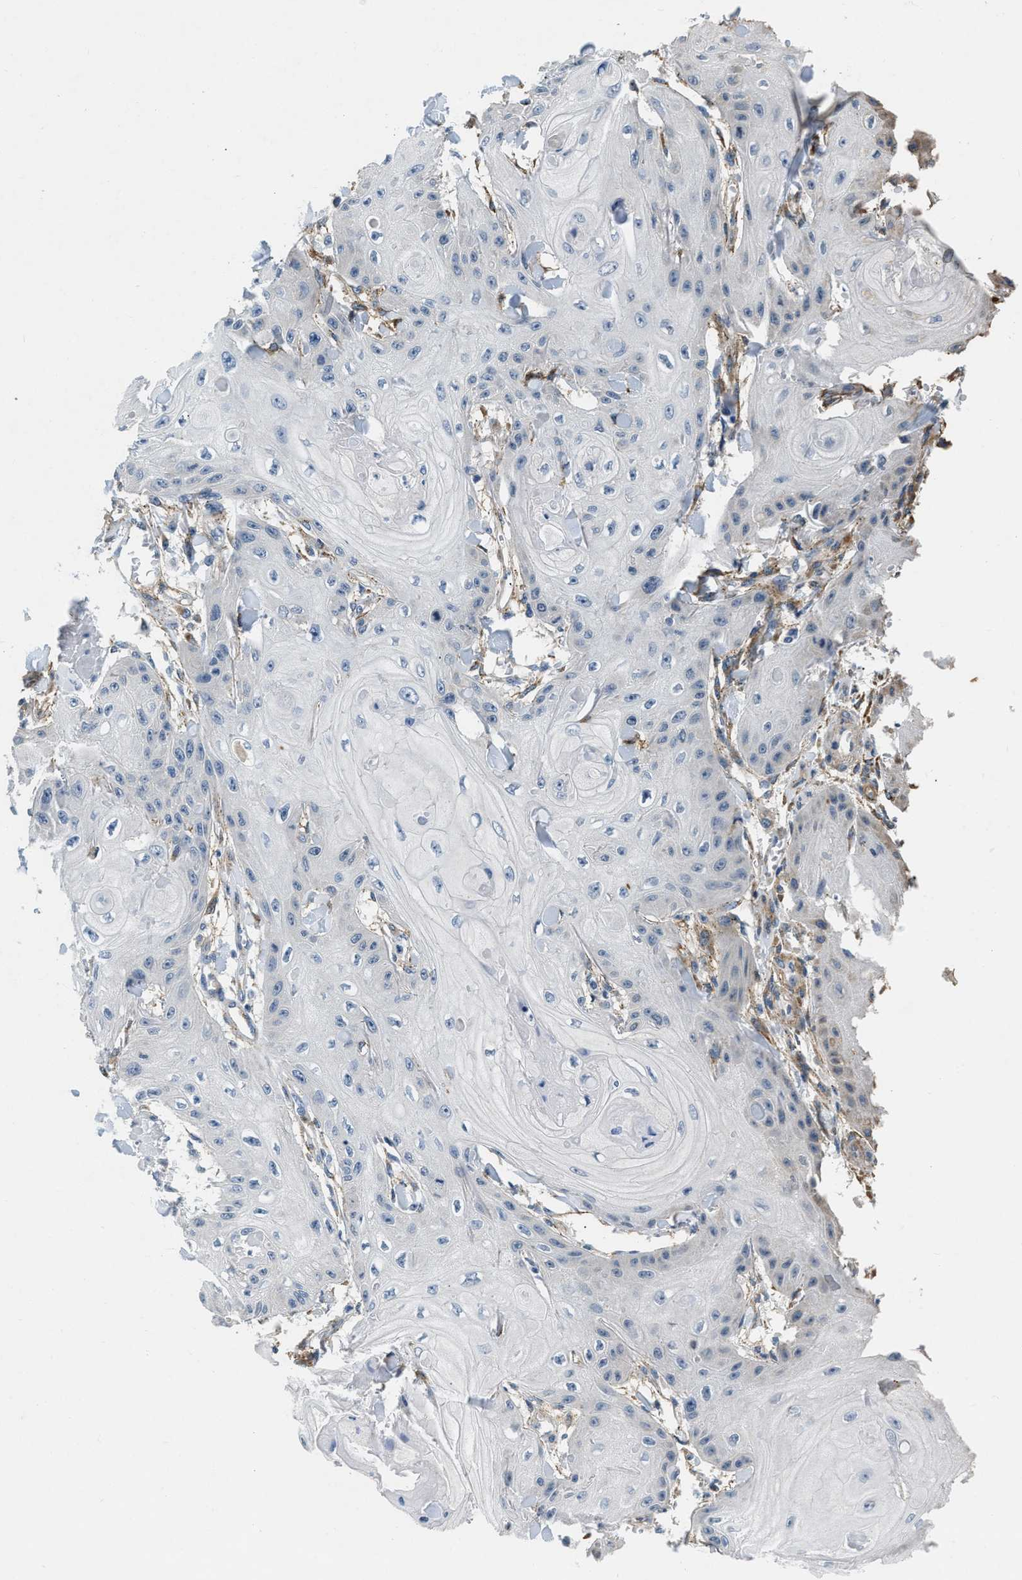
{"staining": {"intensity": "negative", "quantity": "none", "location": "none"}, "tissue": "skin cancer", "cell_type": "Tumor cells", "image_type": "cancer", "snomed": [{"axis": "morphology", "description": "Squamous cell carcinoma, NOS"}, {"axis": "topography", "description": "Skin"}], "caption": "Skin squamous cell carcinoma stained for a protein using IHC reveals no expression tumor cells.", "gene": "PDGFRA", "patient": {"sex": "male", "age": 74}}